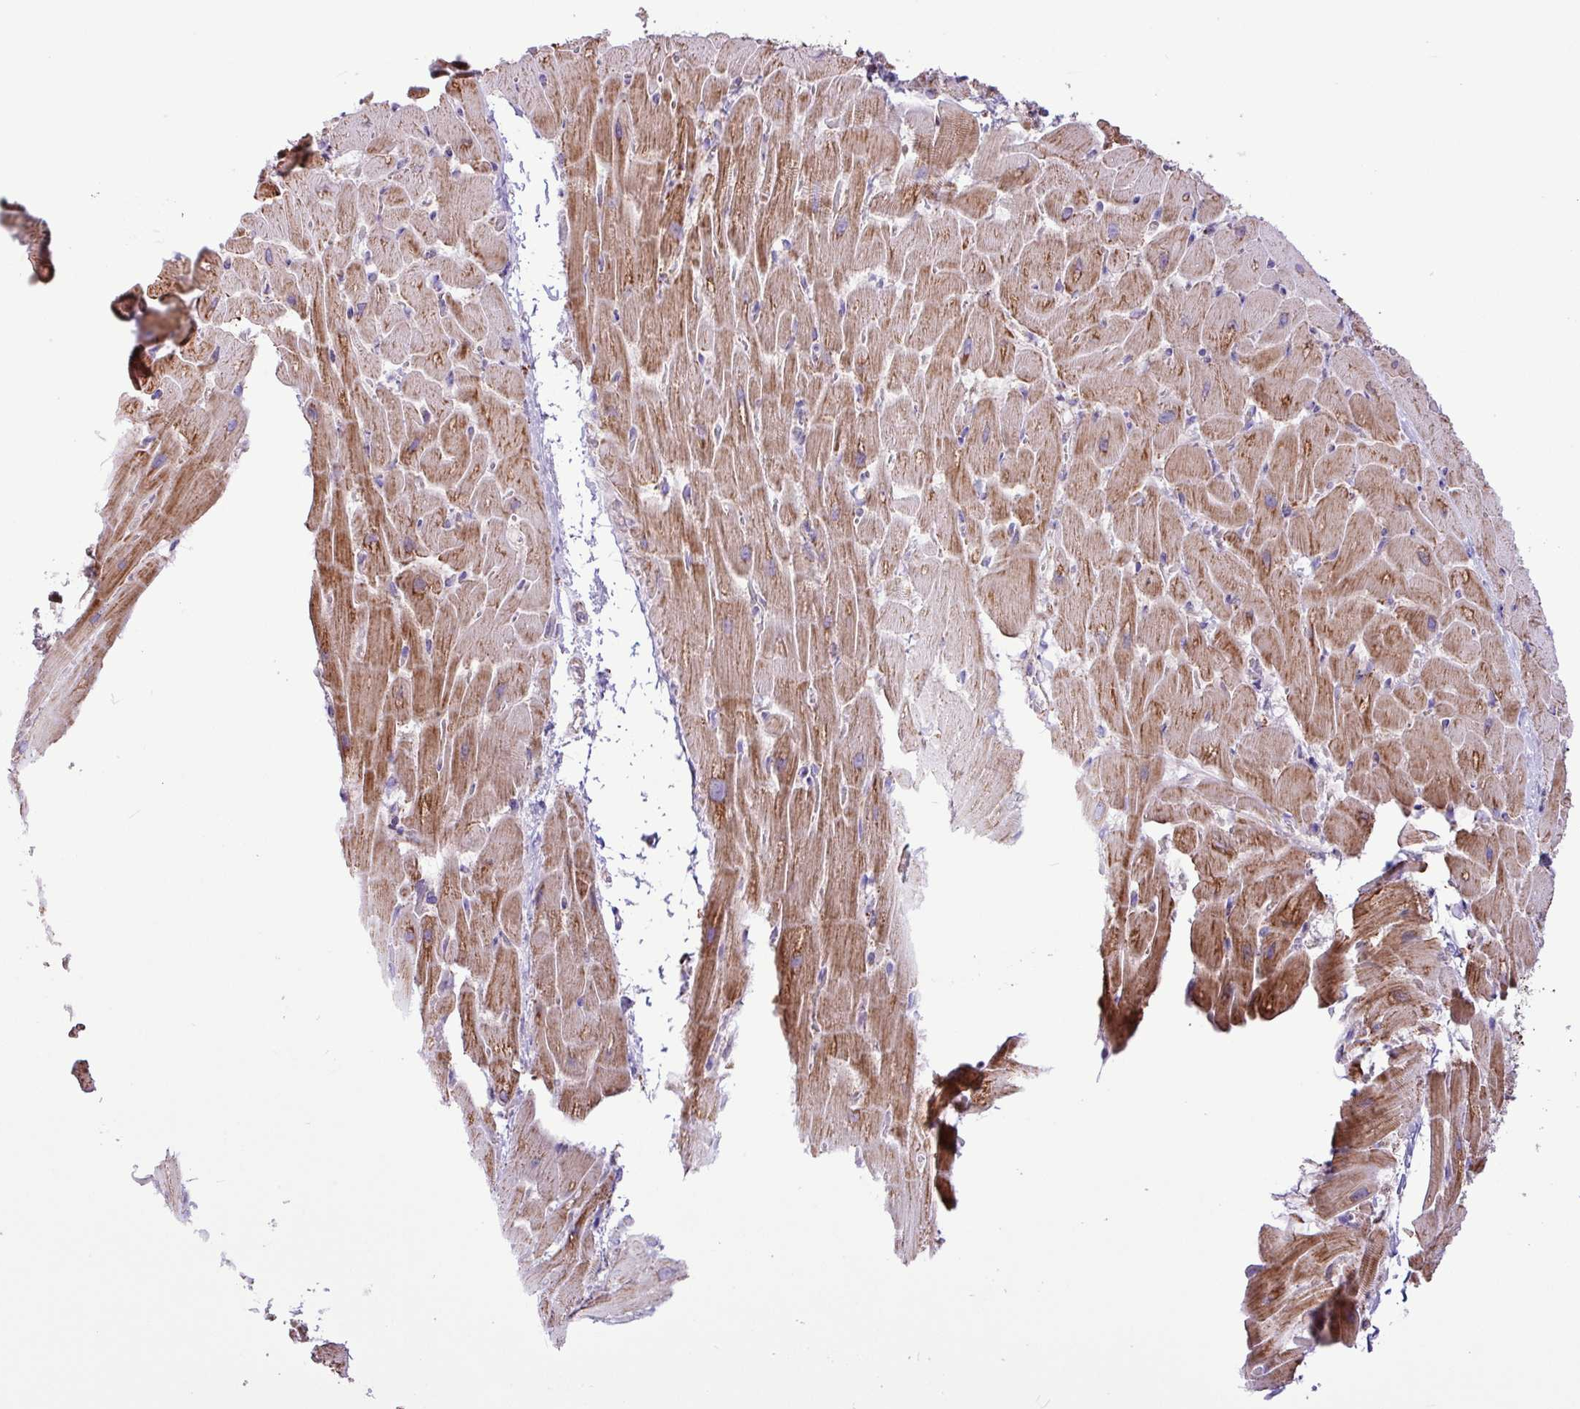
{"staining": {"intensity": "moderate", "quantity": ">75%", "location": "cytoplasmic/membranous"}, "tissue": "heart muscle", "cell_type": "Cardiomyocytes", "image_type": "normal", "snomed": [{"axis": "morphology", "description": "Normal tissue, NOS"}, {"axis": "topography", "description": "Heart"}], "caption": "Moderate cytoplasmic/membranous staining for a protein is identified in about >75% of cardiomyocytes of benign heart muscle using immunohistochemistry.", "gene": "RTL3", "patient": {"sex": "male", "age": 37}}